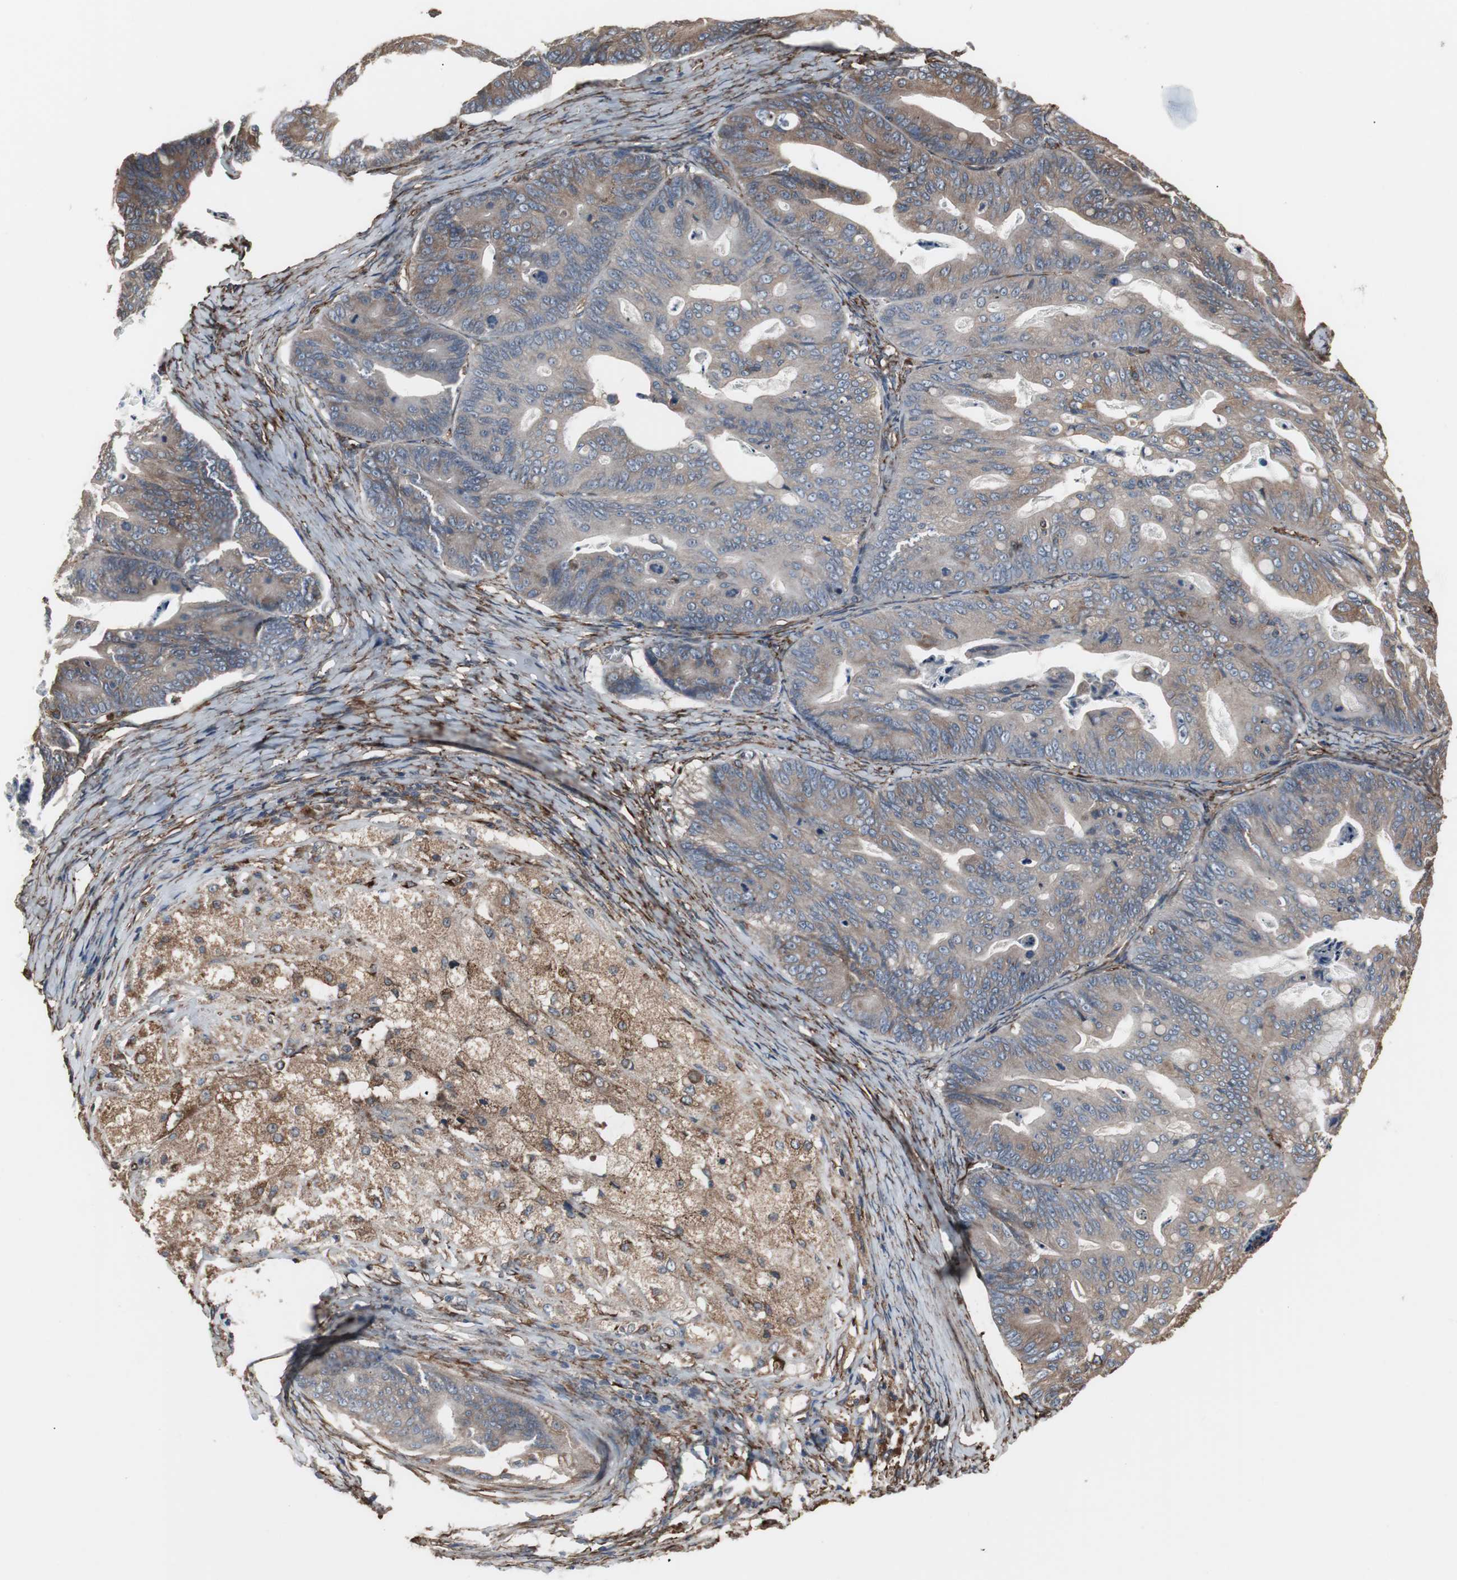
{"staining": {"intensity": "moderate", "quantity": ">75%", "location": "cytoplasmic/membranous"}, "tissue": "ovarian cancer", "cell_type": "Tumor cells", "image_type": "cancer", "snomed": [{"axis": "morphology", "description": "Cystadenocarcinoma, mucinous, NOS"}, {"axis": "topography", "description": "Ovary"}], "caption": "Ovarian cancer (mucinous cystadenocarcinoma) stained with a brown dye displays moderate cytoplasmic/membranous positive expression in about >75% of tumor cells.", "gene": "CALU", "patient": {"sex": "female", "age": 36}}